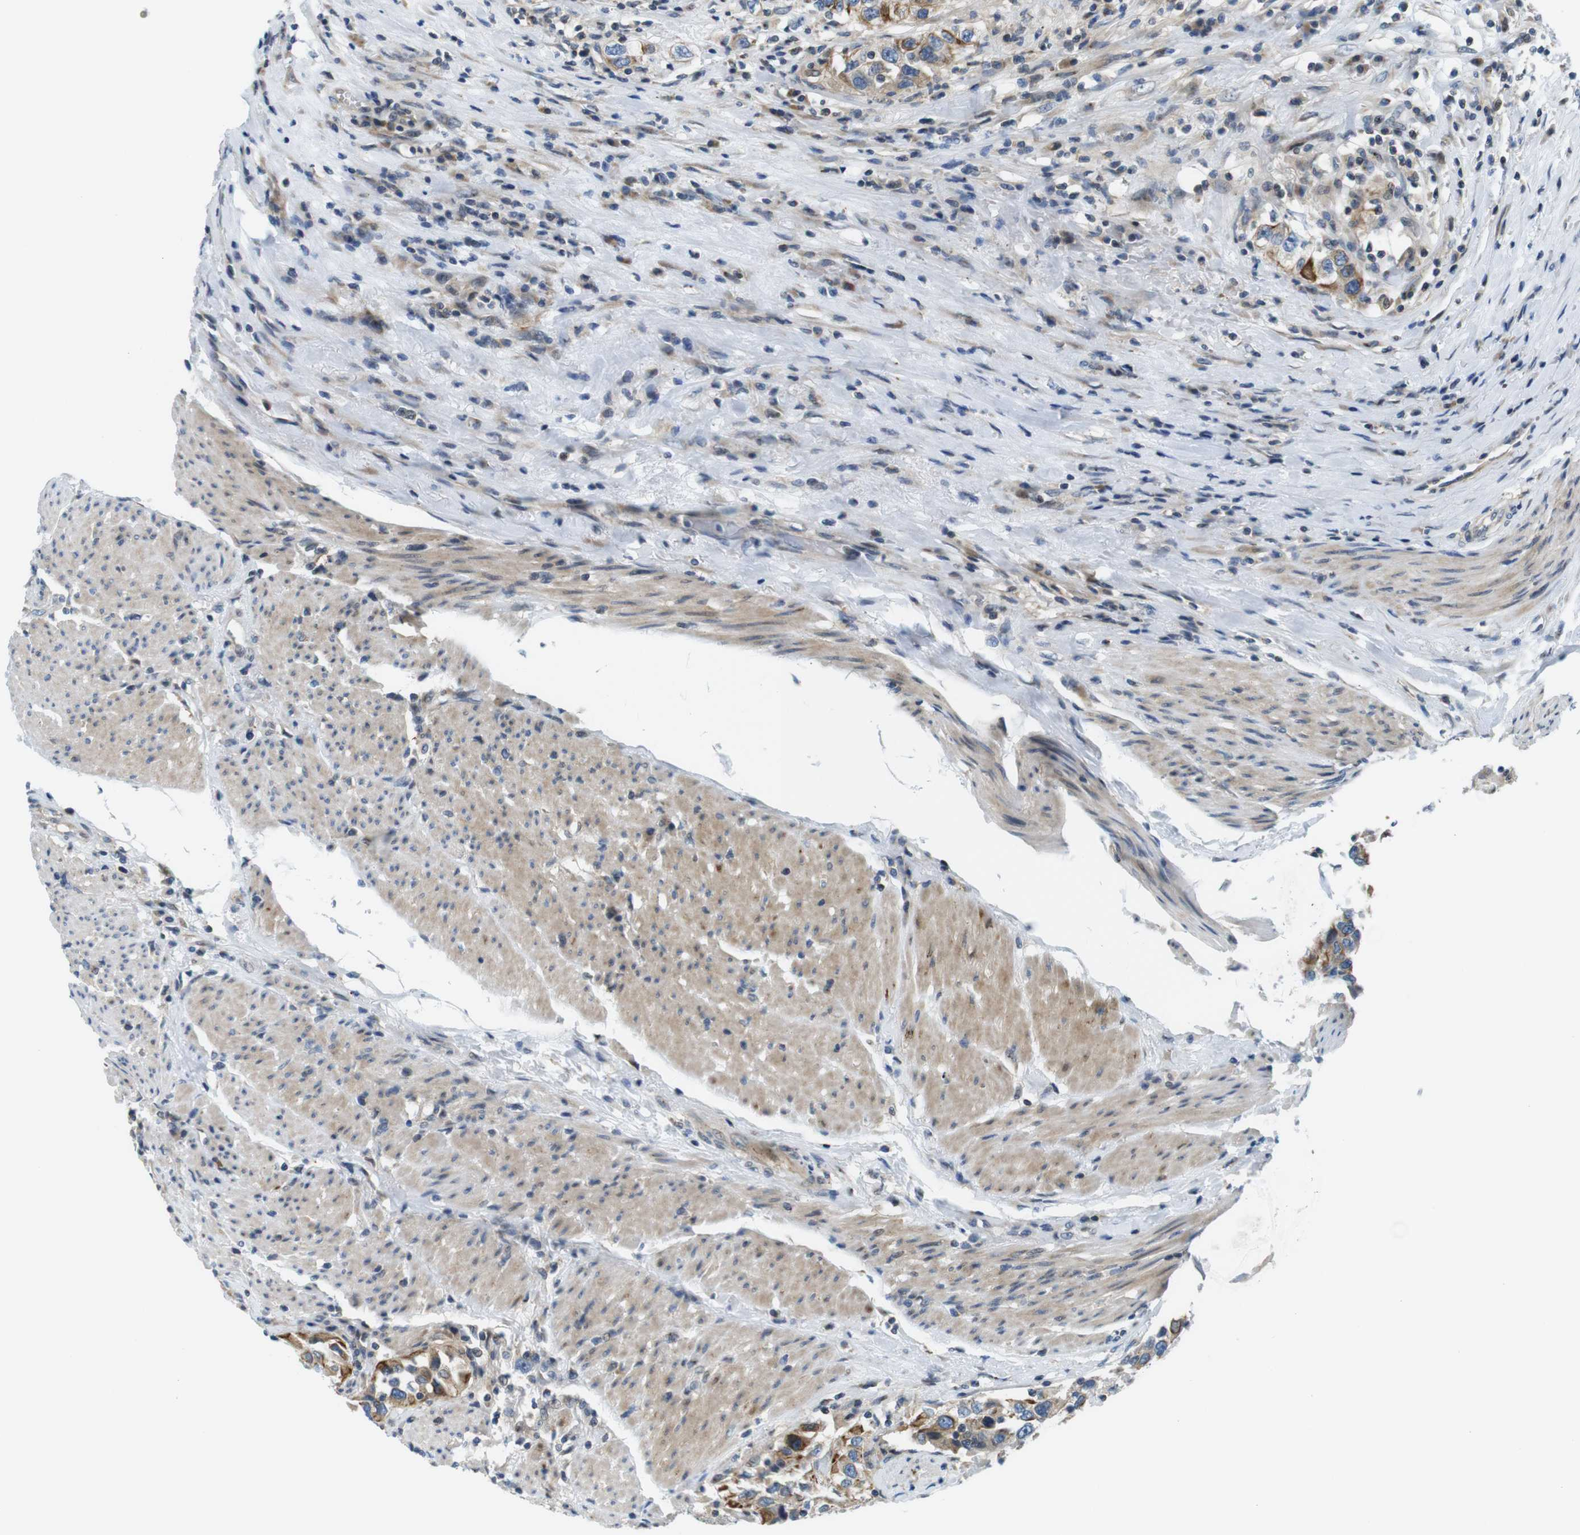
{"staining": {"intensity": "moderate", "quantity": "25%-75%", "location": "cytoplasmic/membranous"}, "tissue": "urothelial cancer", "cell_type": "Tumor cells", "image_type": "cancer", "snomed": [{"axis": "morphology", "description": "Urothelial carcinoma, High grade"}, {"axis": "topography", "description": "Urinary bladder"}], "caption": "Immunohistochemical staining of urothelial cancer displays moderate cytoplasmic/membranous protein expression in approximately 25%-75% of tumor cells.", "gene": "ZDHHC3", "patient": {"sex": "female", "age": 80}}